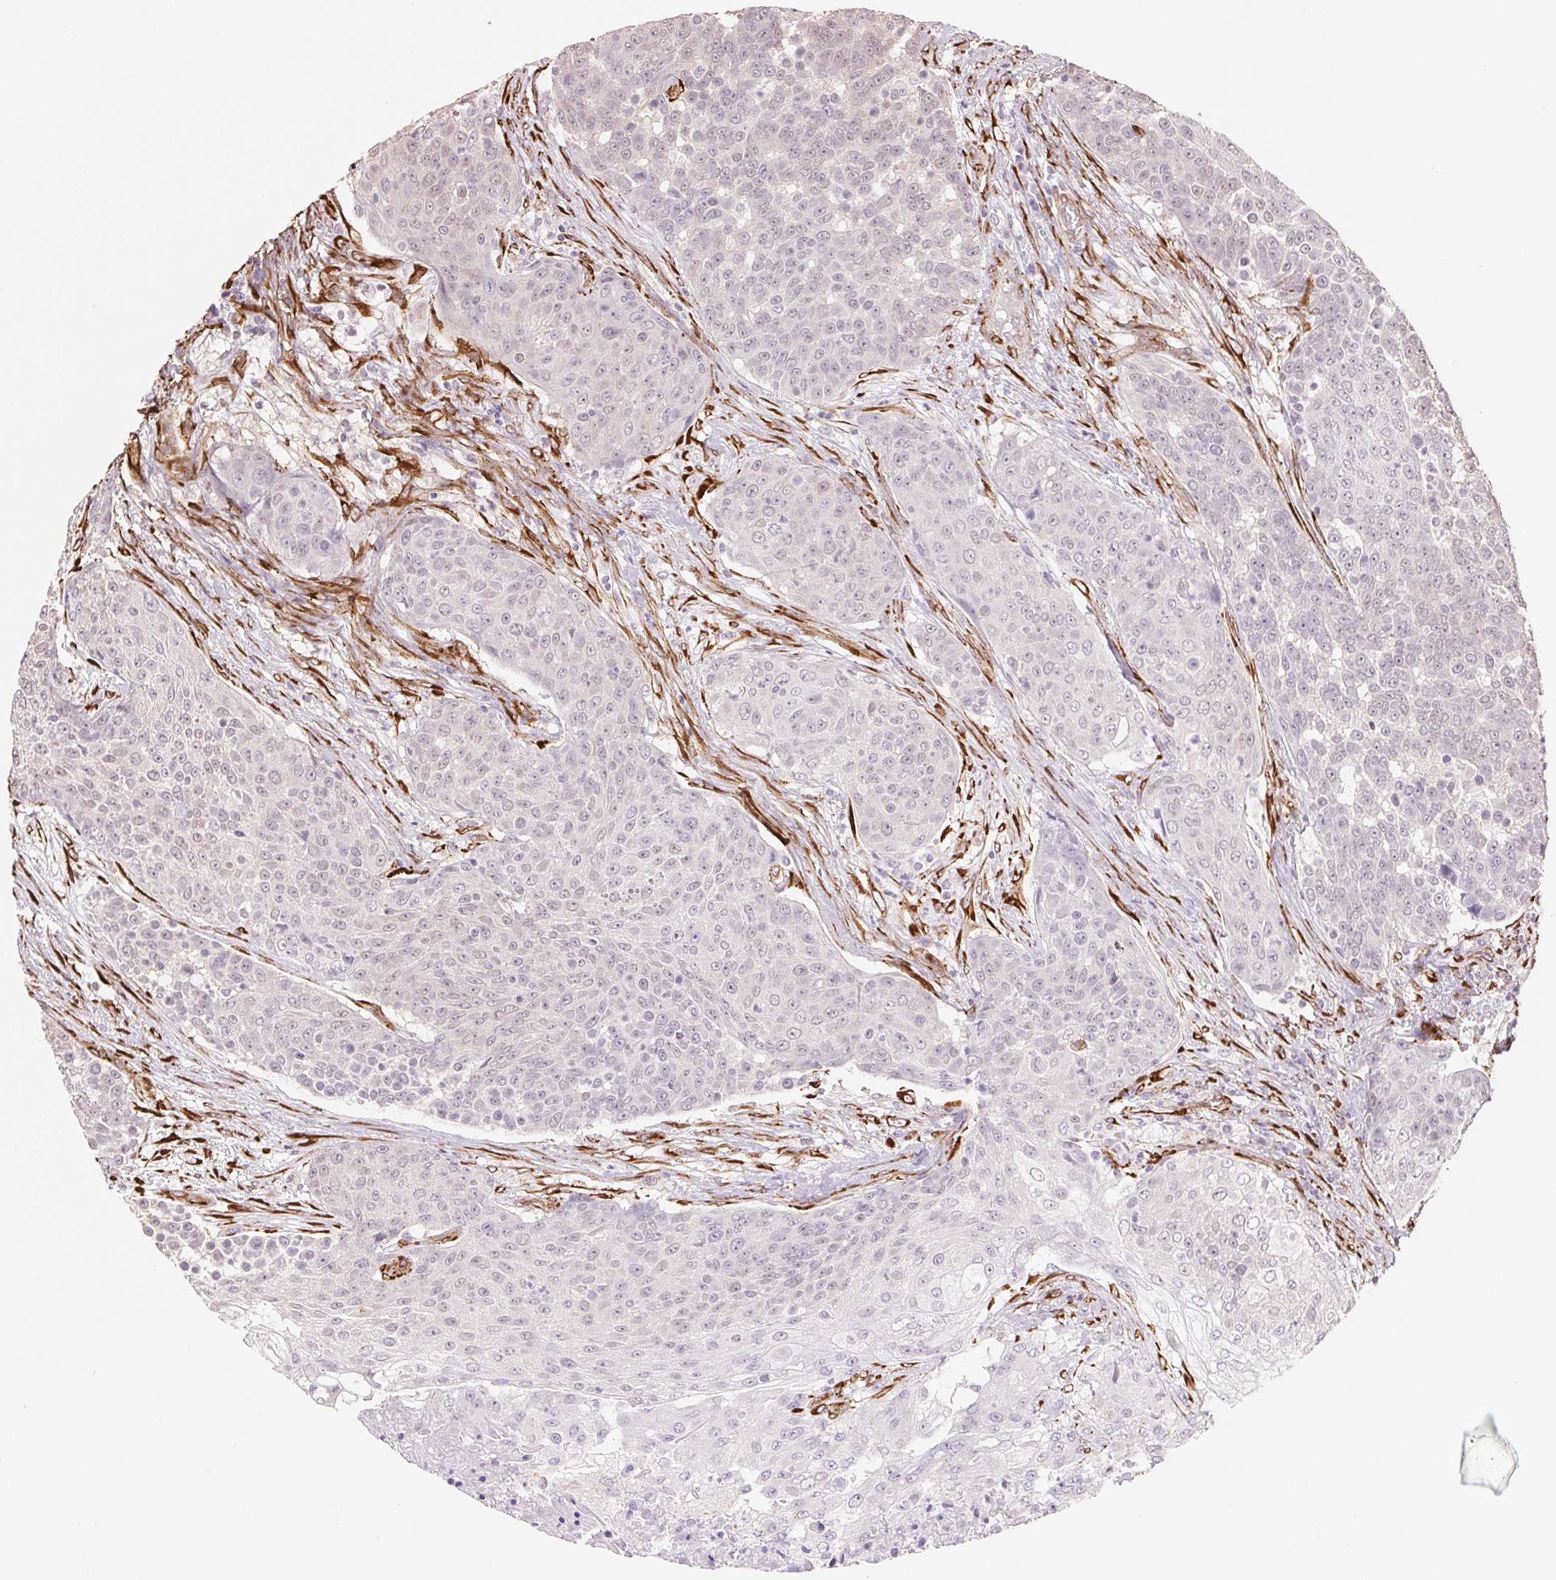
{"staining": {"intensity": "negative", "quantity": "none", "location": "none"}, "tissue": "urothelial cancer", "cell_type": "Tumor cells", "image_type": "cancer", "snomed": [{"axis": "morphology", "description": "Urothelial carcinoma, High grade"}, {"axis": "topography", "description": "Urinary bladder"}], "caption": "Immunohistochemistry histopathology image of neoplastic tissue: human urothelial cancer stained with DAB (3,3'-diaminobenzidine) reveals no significant protein positivity in tumor cells.", "gene": "FKBP10", "patient": {"sex": "female", "age": 63}}